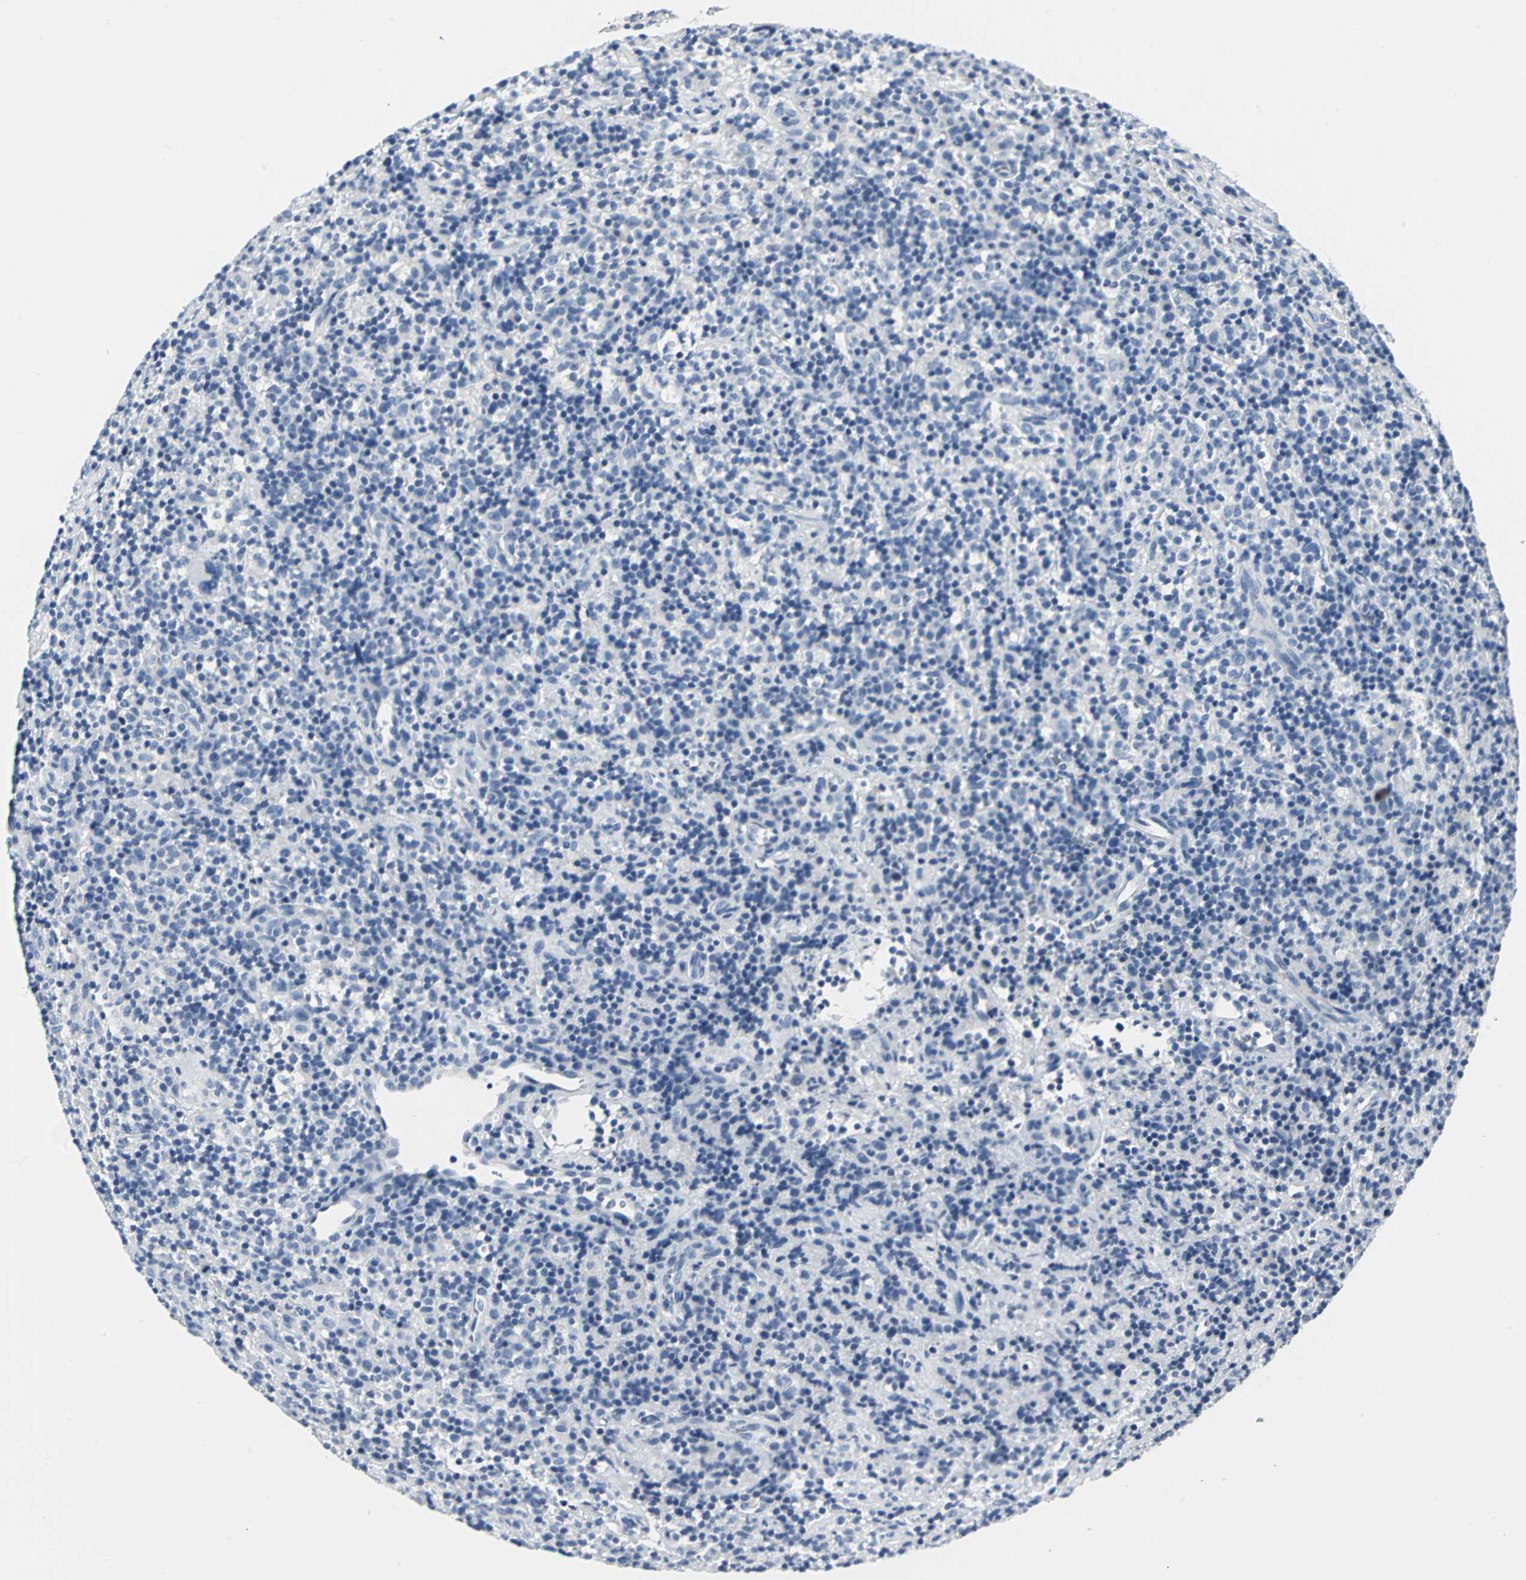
{"staining": {"intensity": "negative", "quantity": "none", "location": "none"}, "tissue": "lymphoma", "cell_type": "Tumor cells", "image_type": "cancer", "snomed": [{"axis": "morphology", "description": "Hodgkin's disease, NOS"}, {"axis": "topography", "description": "Lymph node"}], "caption": "Tumor cells are negative for brown protein staining in lymphoma.", "gene": "RIPOR1", "patient": {"sex": "male", "age": 65}}